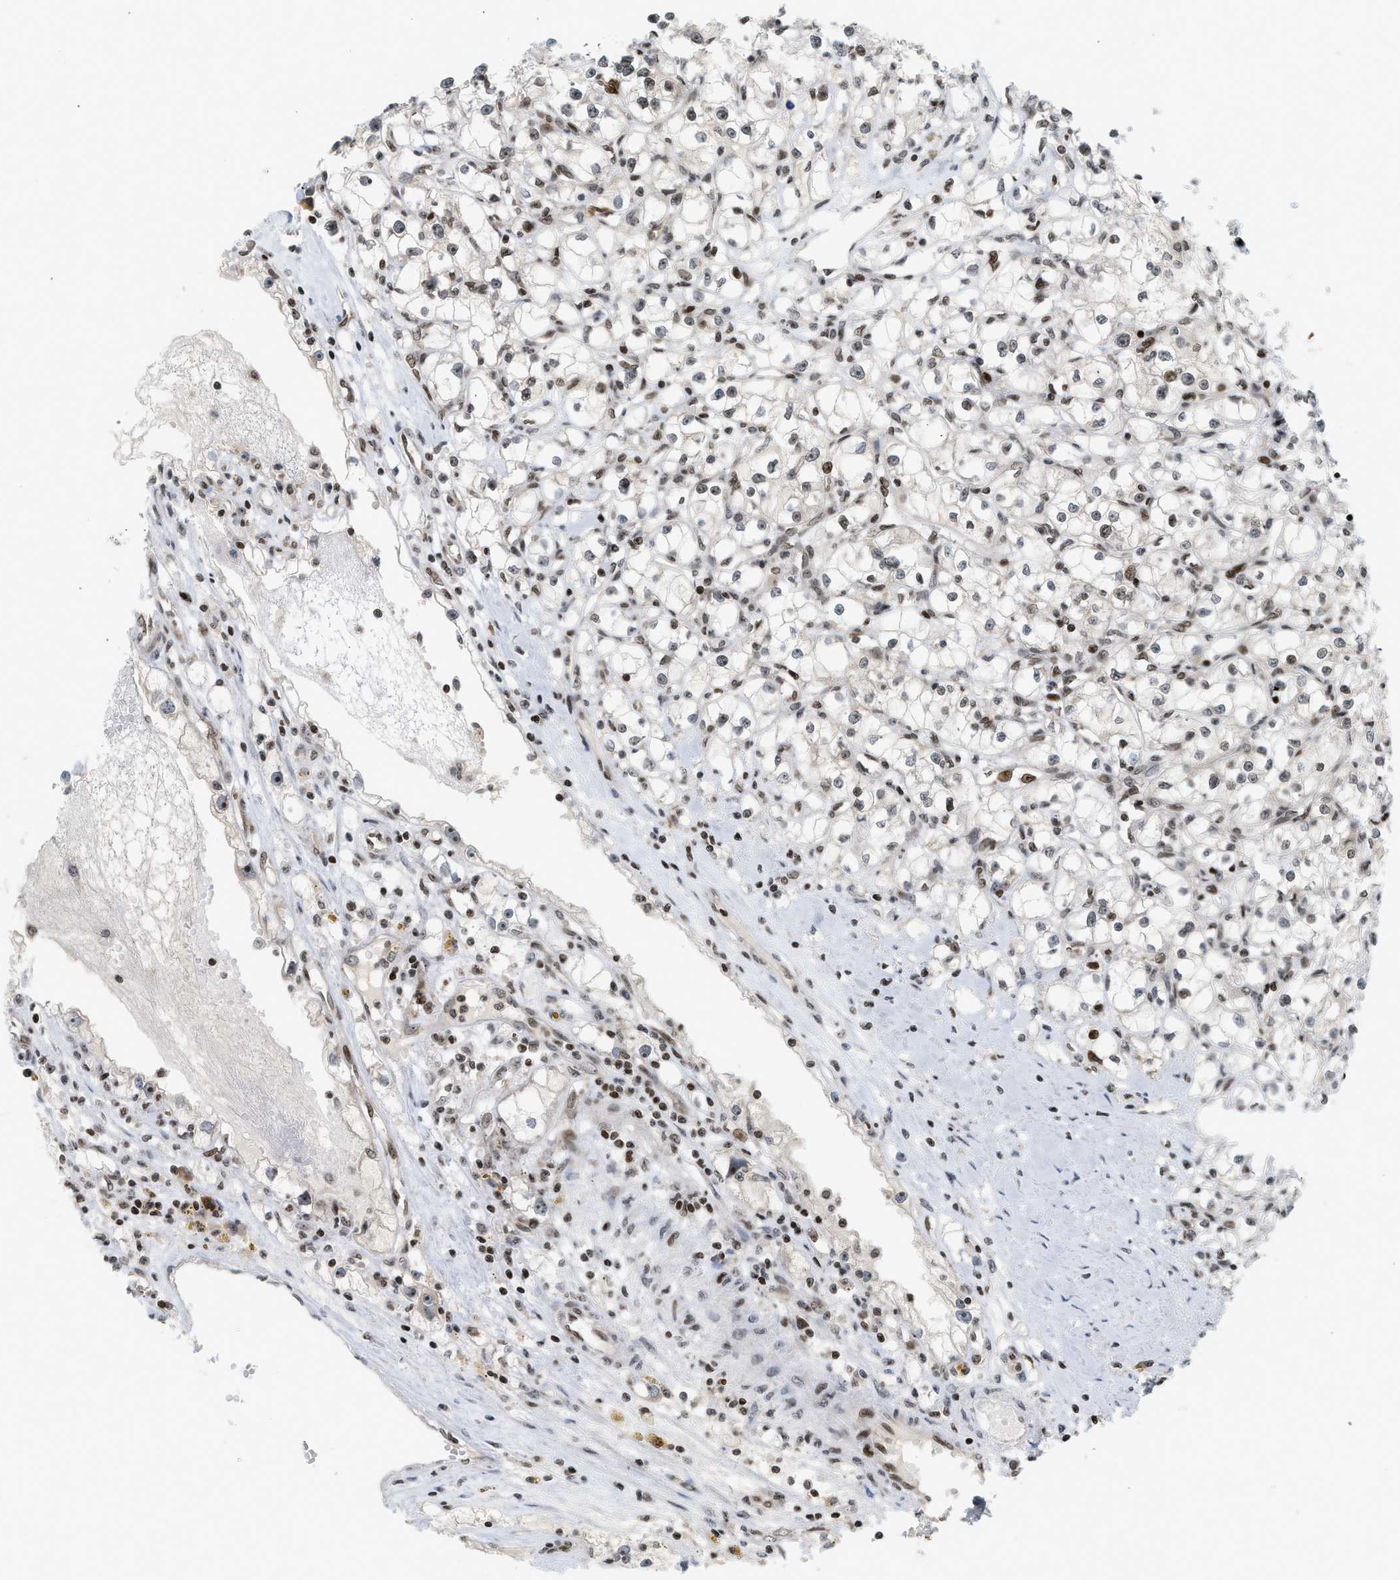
{"staining": {"intensity": "moderate", "quantity": "25%-75%", "location": "nuclear"}, "tissue": "renal cancer", "cell_type": "Tumor cells", "image_type": "cancer", "snomed": [{"axis": "morphology", "description": "Adenocarcinoma, NOS"}, {"axis": "topography", "description": "Kidney"}], "caption": "IHC (DAB (3,3'-diaminobenzidine)) staining of adenocarcinoma (renal) reveals moderate nuclear protein positivity in approximately 25%-75% of tumor cells. The staining was performed using DAB (3,3'-diaminobenzidine) to visualize the protein expression in brown, while the nuclei were stained in blue with hematoxylin (Magnification: 20x).", "gene": "ZNF22", "patient": {"sex": "male", "age": 56}}